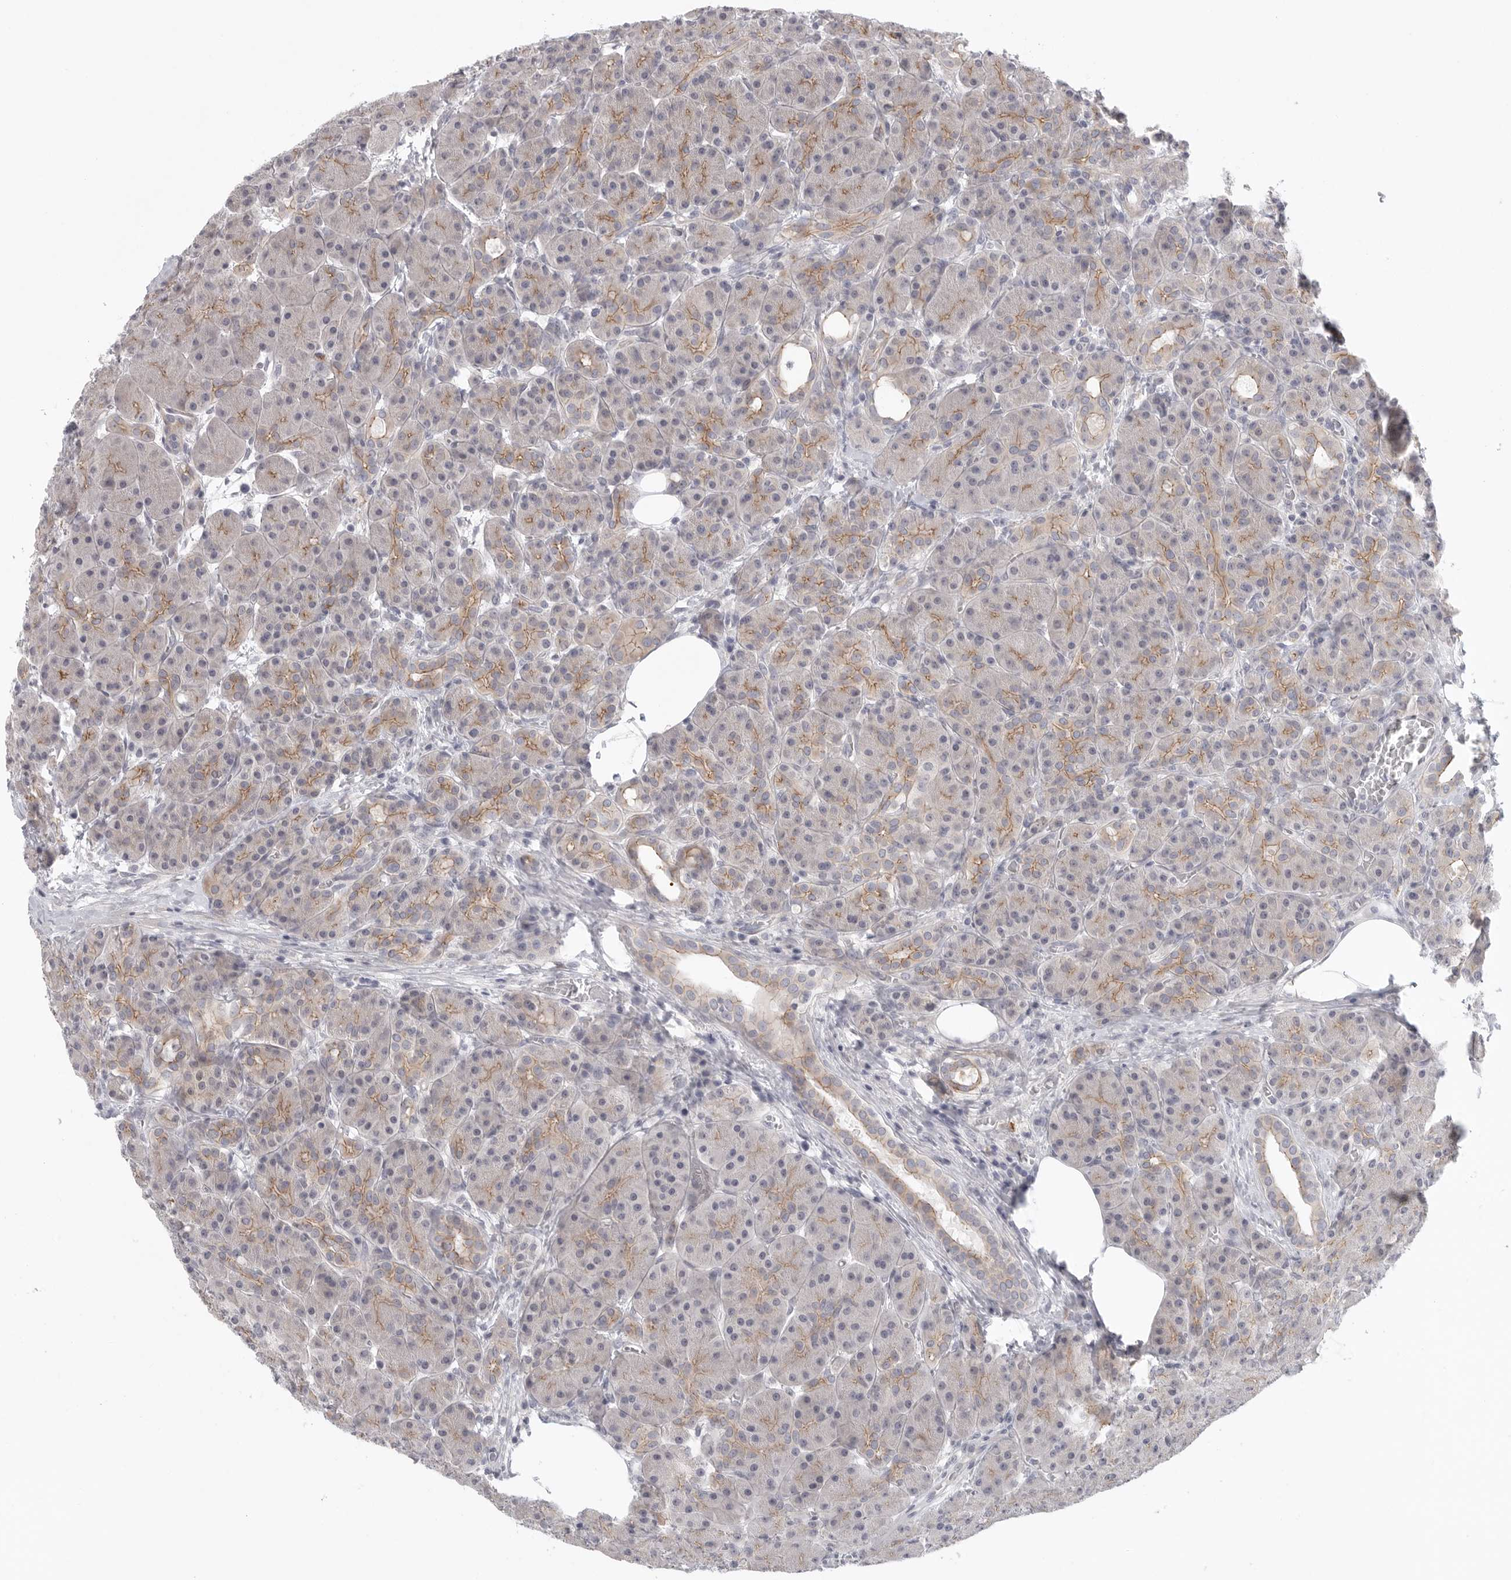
{"staining": {"intensity": "weak", "quantity": "<25%", "location": "cytoplasmic/membranous"}, "tissue": "pancreas", "cell_type": "Exocrine glandular cells", "image_type": "normal", "snomed": [{"axis": "morphology", "description": "Normal tissue, NOS"}, {"axis": "topography", "description": "Pancreas"}], "caption": "A high-resolution photomicrograph shows immunohistochemistry staining of normal pancreas, which exhibits no significant expression in exocrine glandular cells.", "gene": "STAB2", "patient": {"sex": "male", "age": 63}}